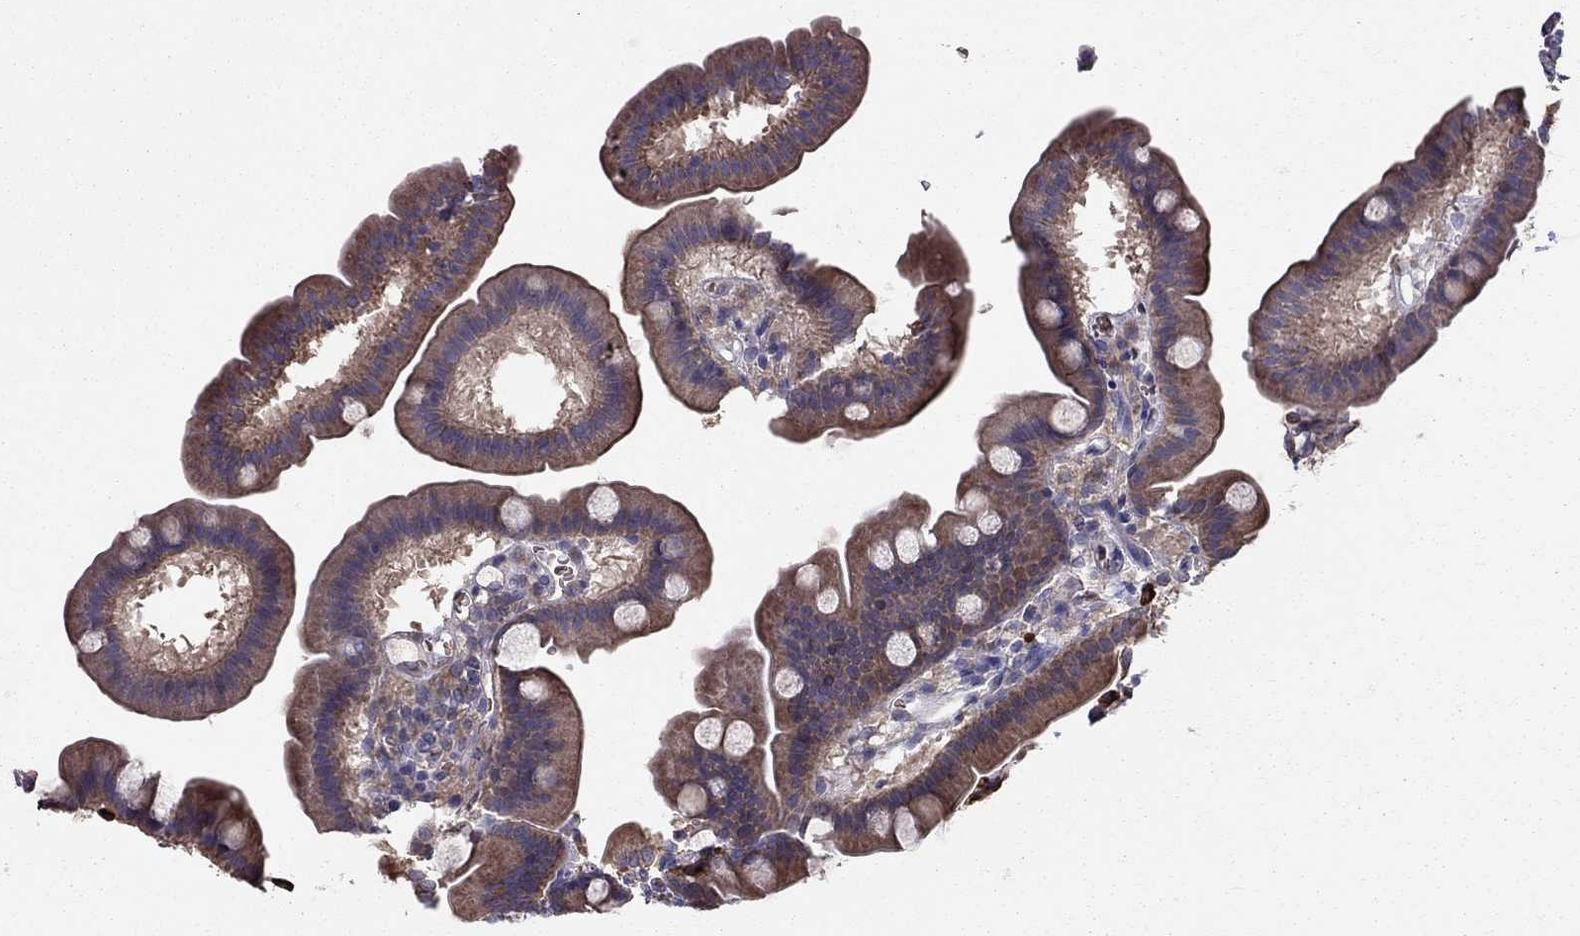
{"staining": {"intensity": "moderate", "quantity": ">75%", "location": "cytoplasmic/membranous"}, "tissue": "duodenum", "cell_type": "Glandular cells", "image_type": "normal", "snomed": [{"axis": "morphology", "description": "Normal tissue, NOS"}, {"axis": "topography", "description": "Duodenum"}], "caption": "This image displays immunohistochemistry staining of unremarkable human duodenum, with medium moderate cytoplasmic/membranous staining in approximately >75% of glandular cells.", "gene": "PIK3CG", "patient": {"sex": "male", "age": 59}}